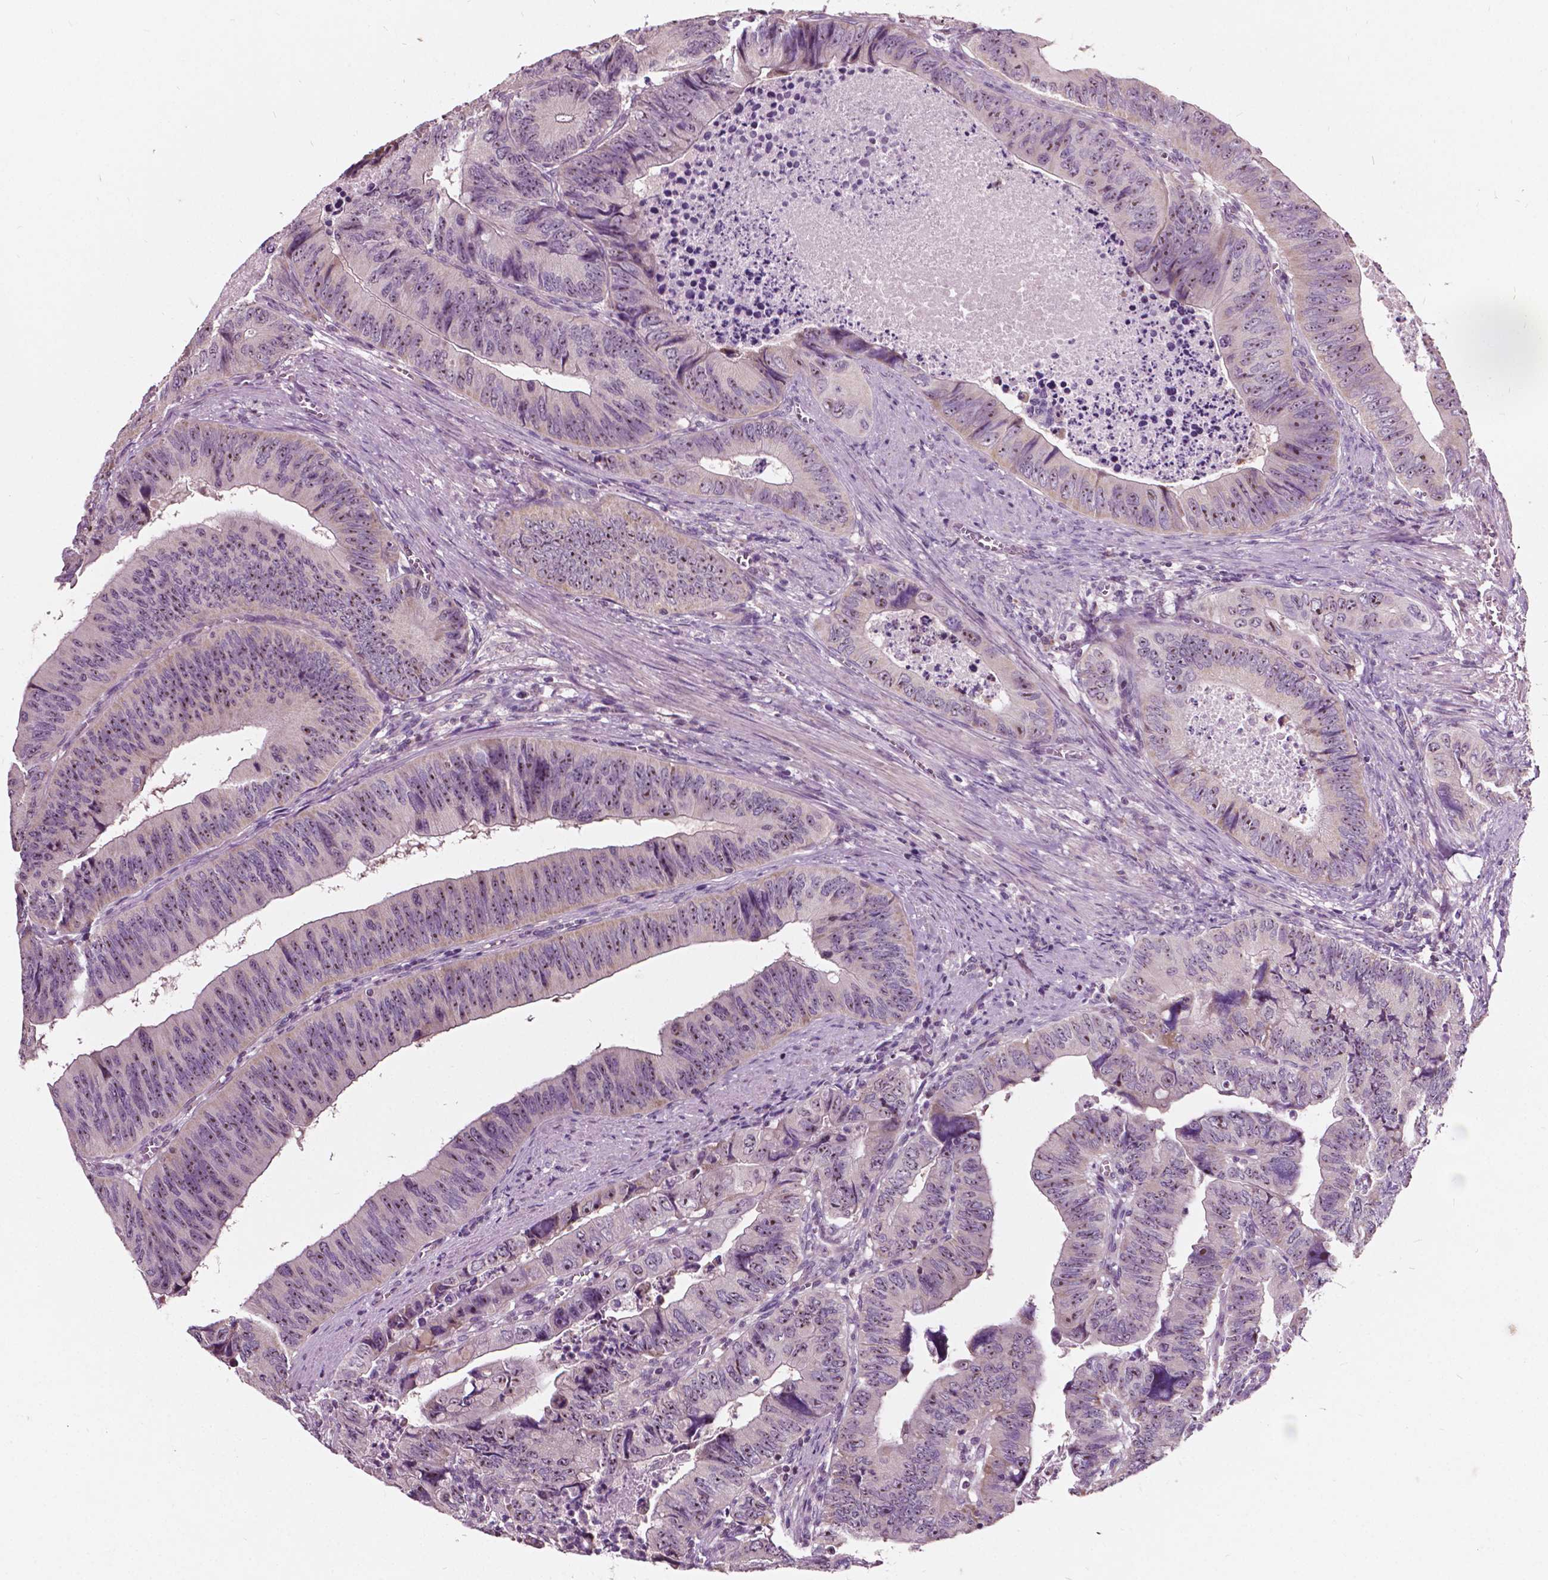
{"staining": {"intensity": "weak", "quantity": "25%-75%", "location": "nuclear"}, "tissue": "colorectal cancer", "cell_type": "Tumor cells", "image_type": "cancer", "snomed": [{"axis": "morphology", "description": "Adenocarcinoma, NOS"}, {"axis": "topography", "description": "Colon"}], "caption": "There is low levels of weak nuclear expression in tumor cells of adenocarcinoma (colorectal), as demonstrated by immunohistochemical staining (brown color).", "gene": "ODF3L2", "patient": {"sex": "female", "age": 84}}